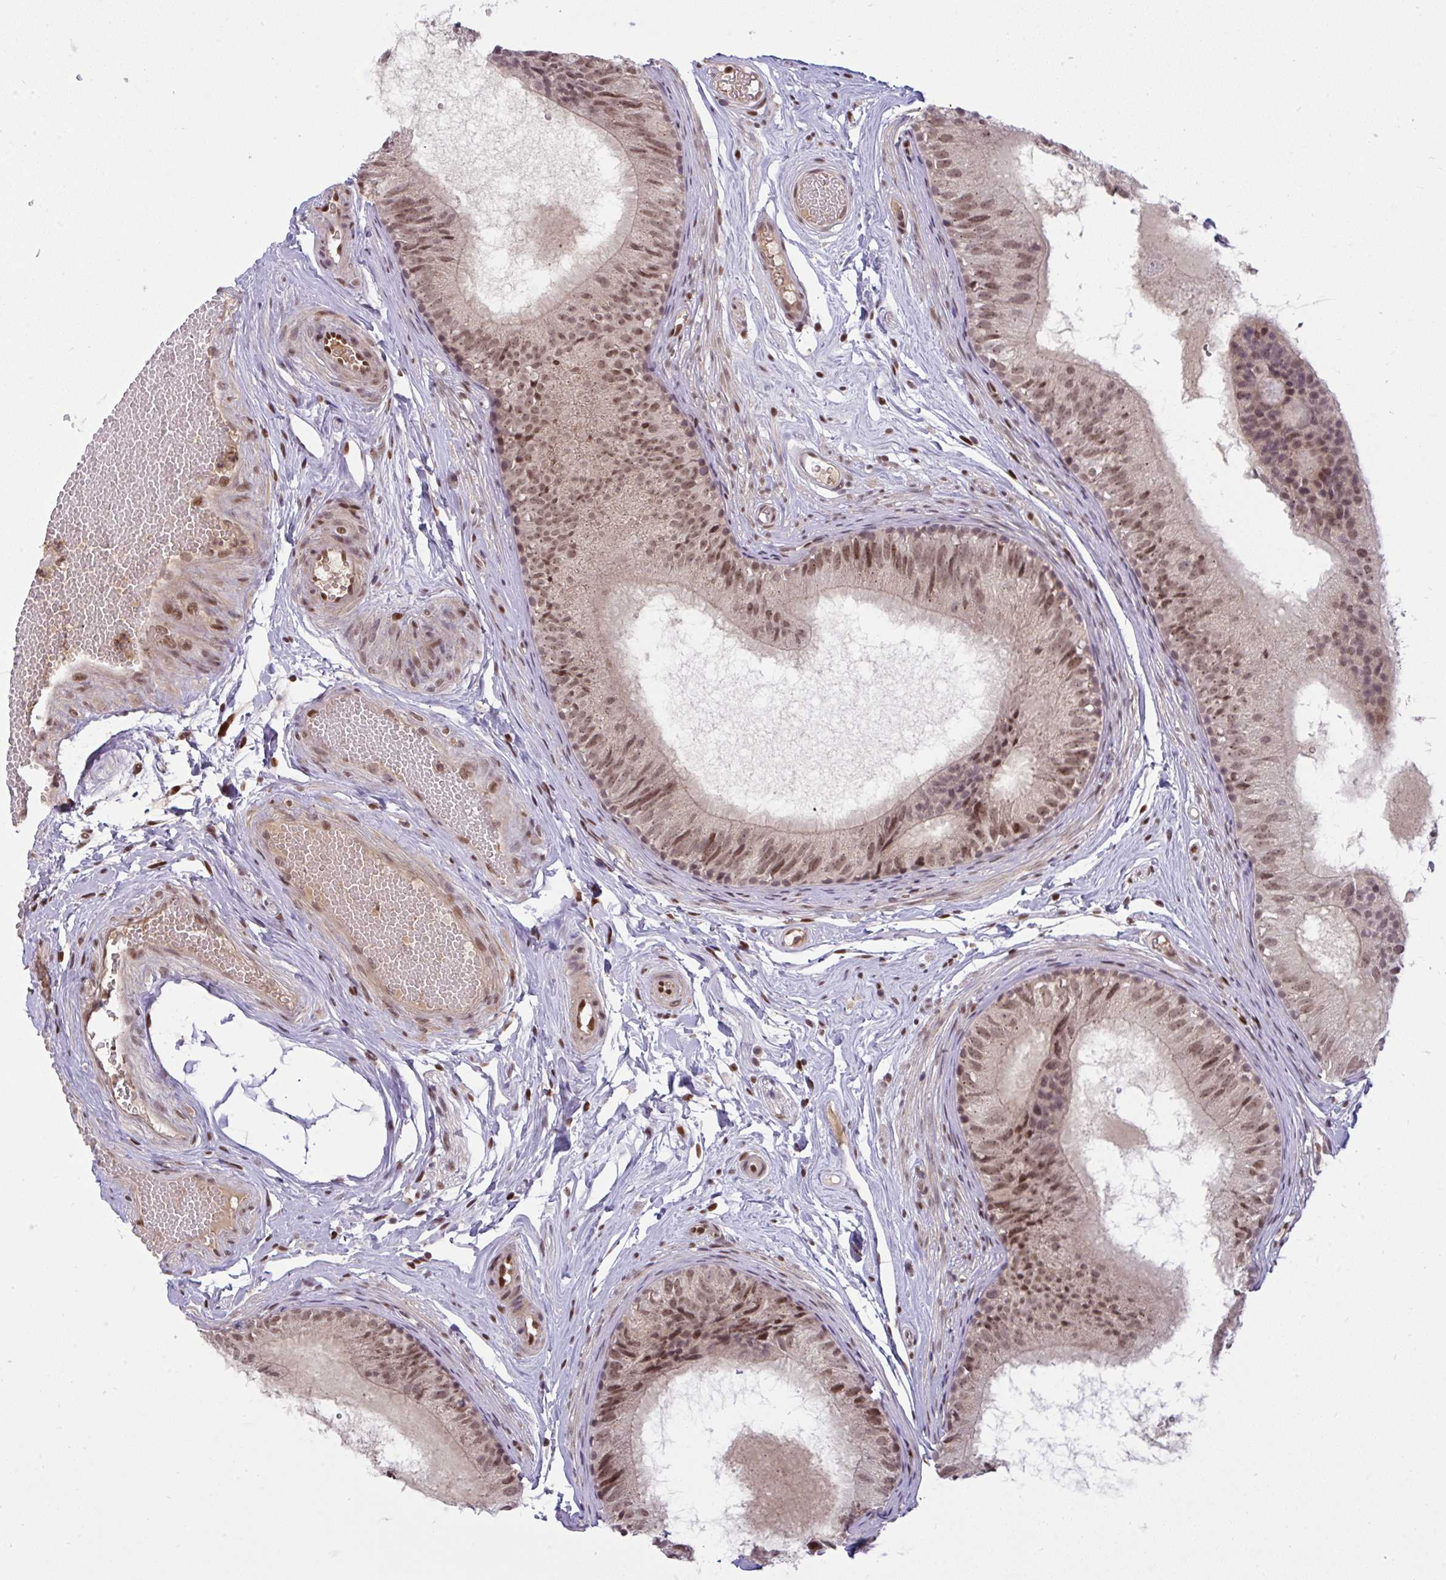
{"staining": {"intensity": "moderate", "quantity": ">75%", "location": "nuclear"}, "tissue": "epididymis", "cell_type": "Glandular cells", "image_type": "normal", "snomed": [{"axis": "morphology", "description": "Normal tissue, NOS"}, {"axis": "morphology", "description": "Seminoma, NOS"}, {"axis": "topography", "description": "Testis"}, {"axis": "topography", "description": "Epididymis"}], "caption": "Human epididymis stained with a brown dye demonstrates moderate nuclear positive staining in approximately >75% of glandular cells.", "gene": "KLF2", "patient": {"sex": "male", "age": 34}}